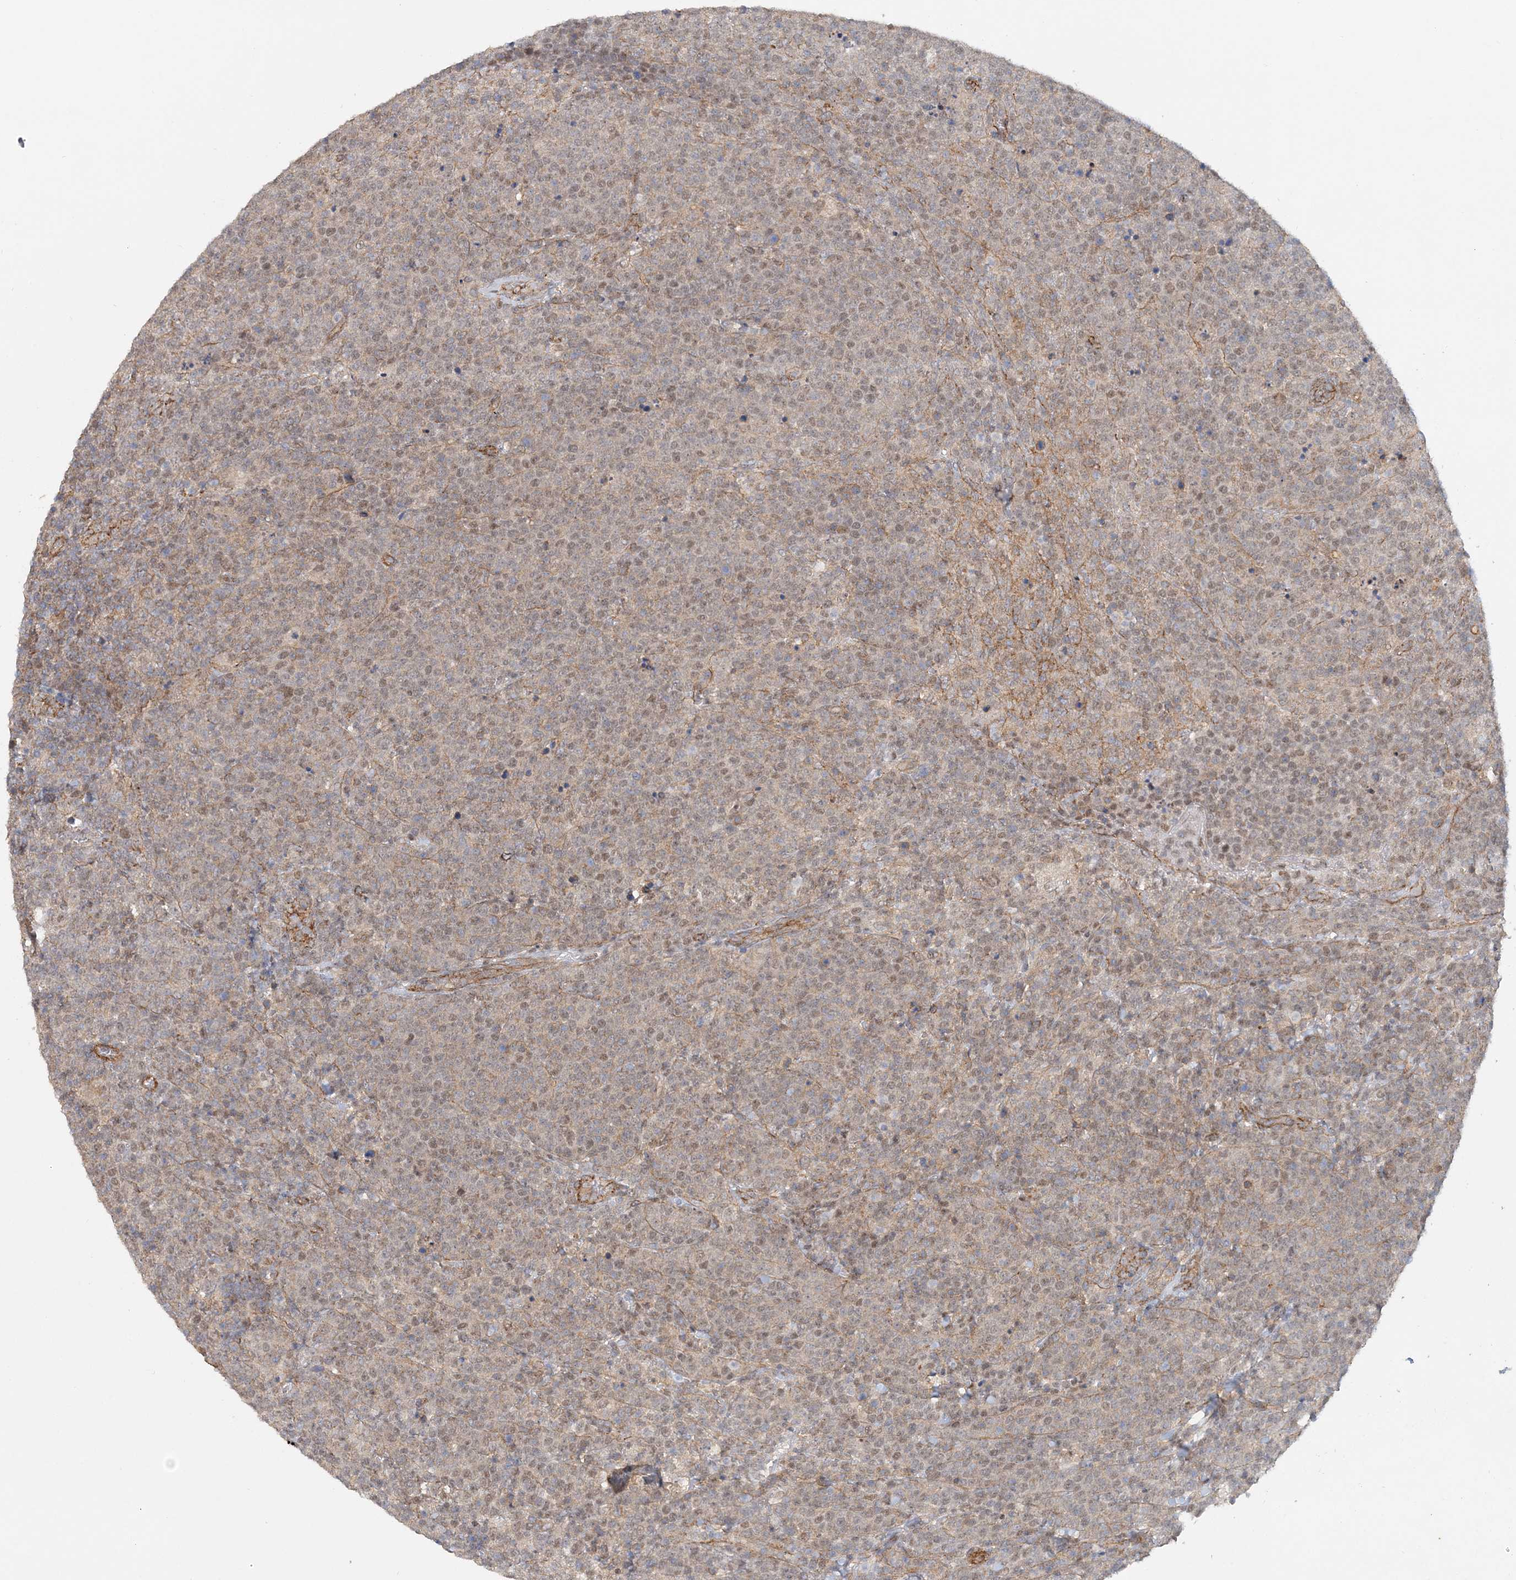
{"staining": {"intensity": "weak", "quantity": "25%-75%", "location": "nuclear"}, "tissue": "lymphoma", "cell_type": "Tumor cells", "image_type": "cancer", "snomed": [{"axis": "morphology", "description": "Malignant lymphoma, non-Hodgkin's type, High grade"}, {"axis": "topography", "description": "Lymph node"}], "caption": "This histopathology image shows immunohistochemistry staining of malignant lymphoma, non-Hodgkin's type (high-grade), with low weak nuclear positivity in about 25%-75% of tumor cells.", "gene": "MAT2B", "patient": {"sex": "male", "age": 61}}